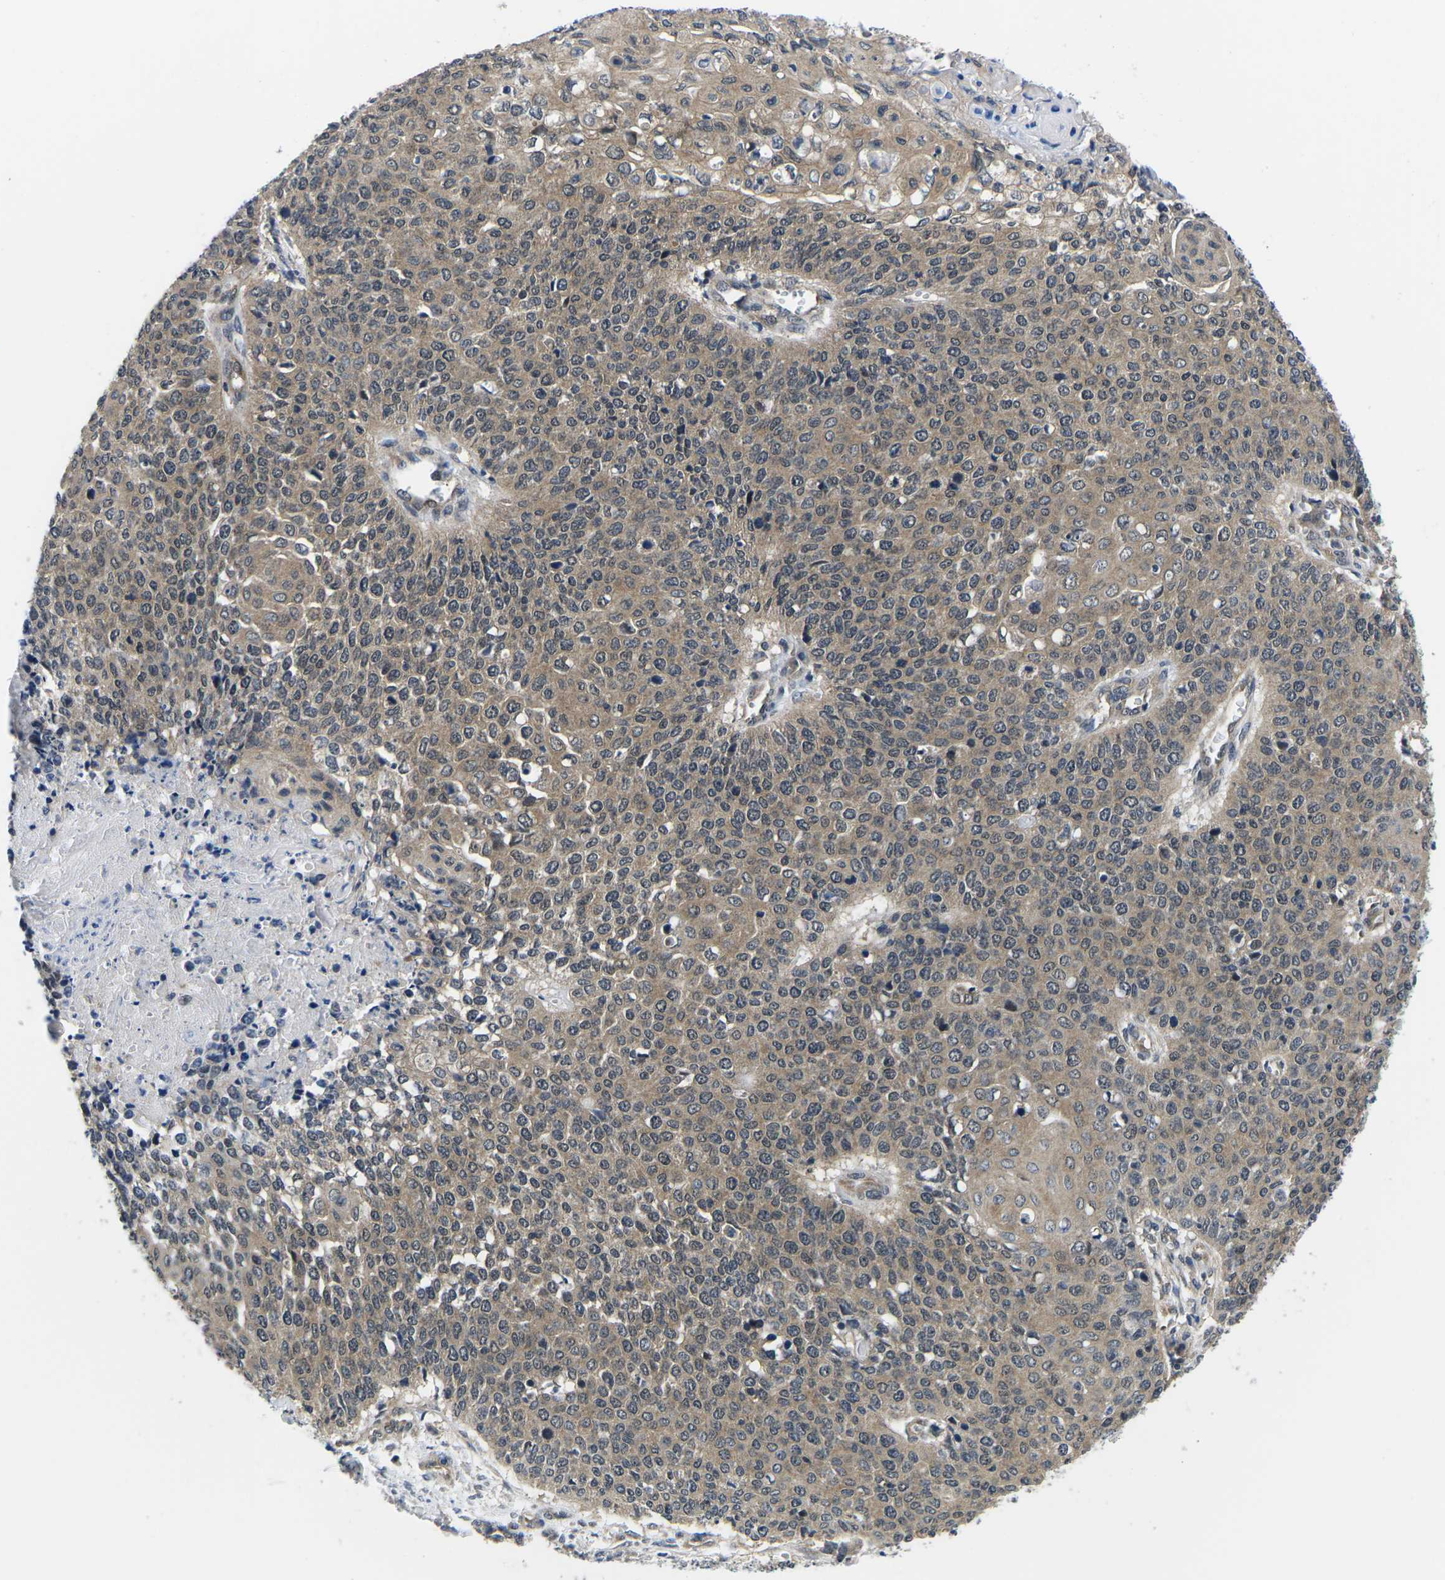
{"staining": {"intensity": "moderate", "quantity": ">75%", "location": "cytoplasmic/membranous"}, "tissue": "cervical cancer", "cell_type": "Tumor cells", "image_type": "cancer", "snomed": [{"axis": "morphology", "description": "Squamous cell carcinoma, NOS"}, {"axis": "topography", "description": "Cervix"}], "caption": "Tumor cells demonstrate moderate cytoplasmic/membranous positivity in approximately >75% of cells in cervical cancer.", "gene": "GSK3B", "patient": {"sex": "female", "age": 39}}